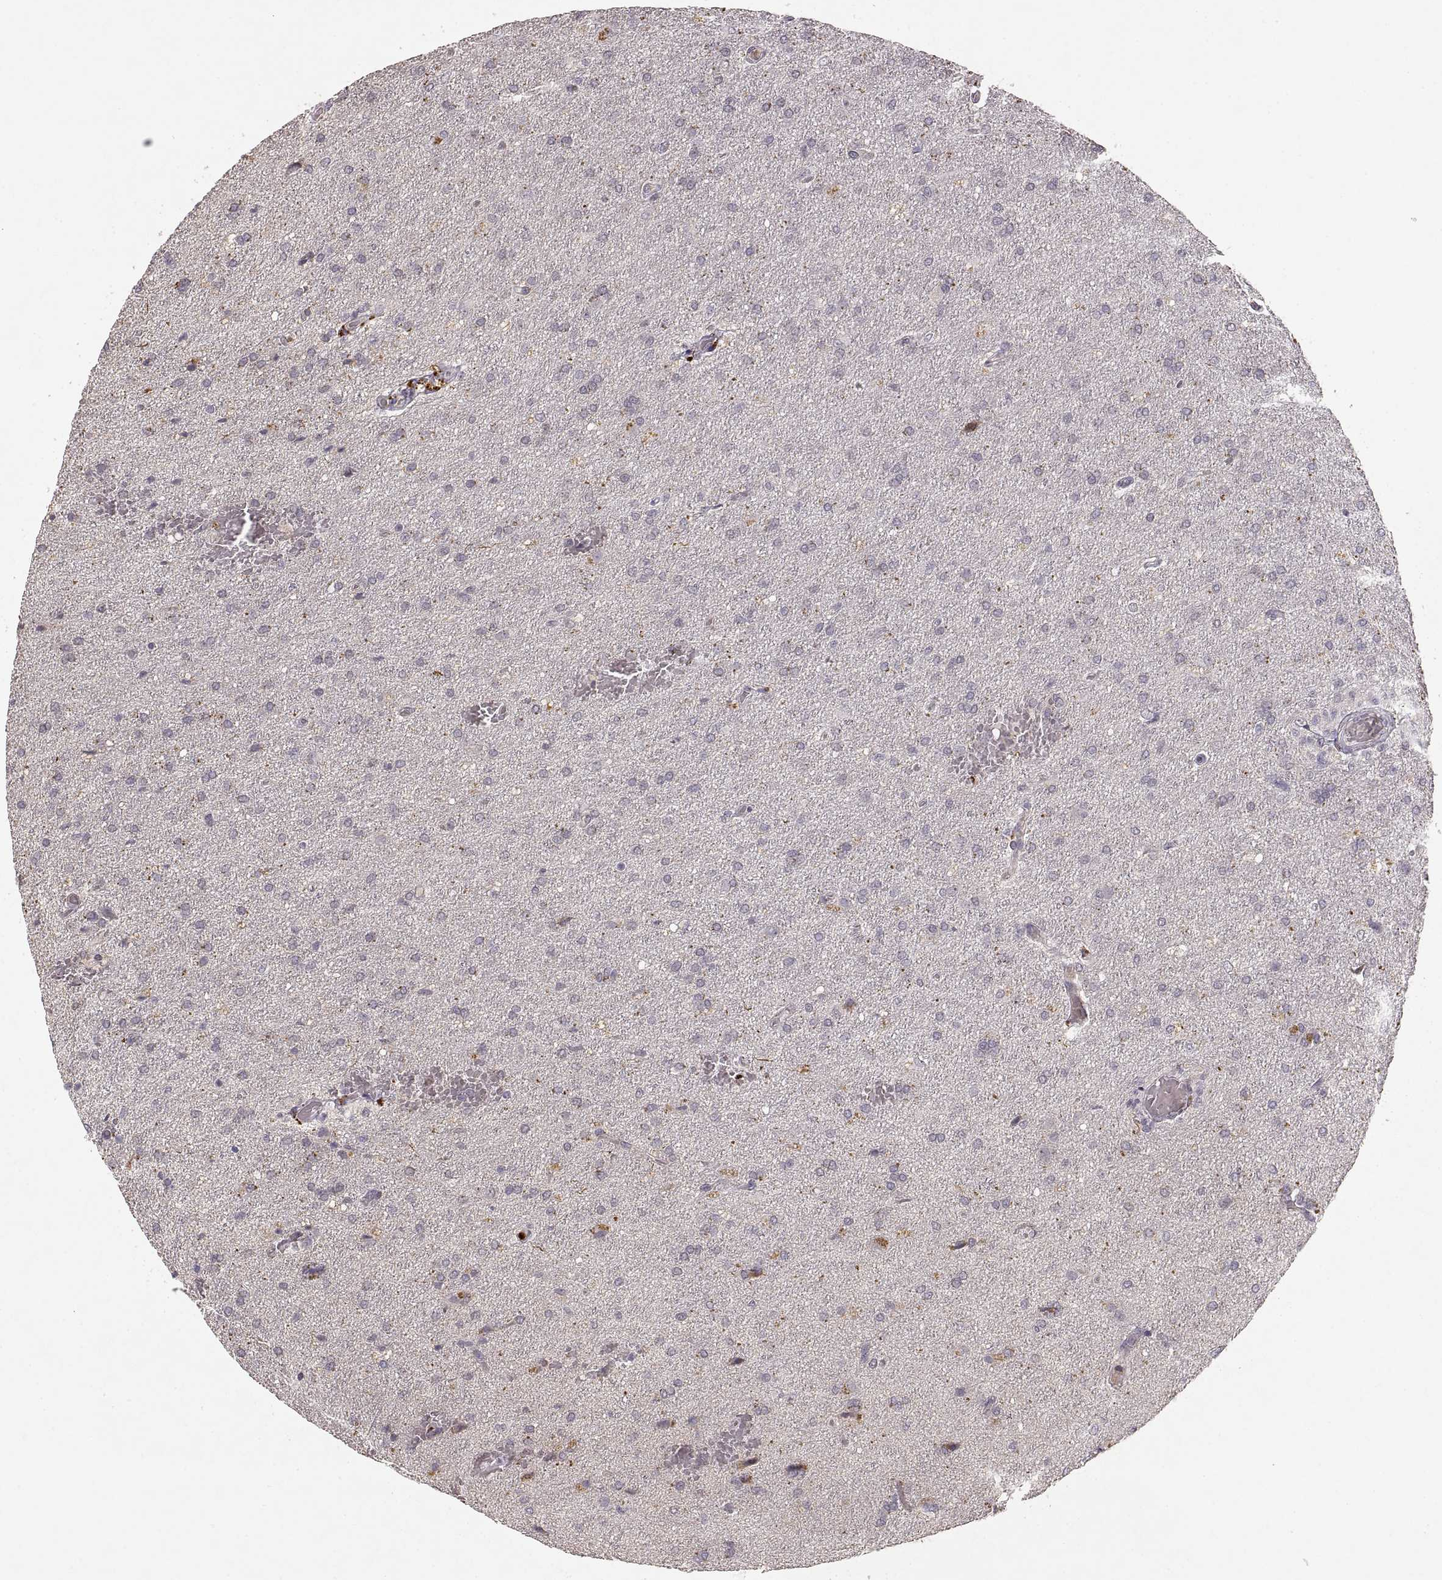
{"staining": {"intensity": "negative", "quantity": "none", "location": "none"}, "tissue": "glioma", "cell_type": "Tumor cells", "image_type": "cancer", "snomed": [{"axis": "morphology", "description": "Glioma, malignant, High grade"}, {"axis": "topography", "description": "Brain"}], "caption": "This micrograph is of malignant glioma (high-grade) stained with immunohistochemistry (IHC) to label a protein in brown with the nuclei are counter-stained blue. There is no staining in tumor cells. The staining is performed using DAB brown chromogen with nuclei counter-stained in using hematoxylin.", "gene": "LAMC2", "patient": {"sex": "male", "age": 68}}